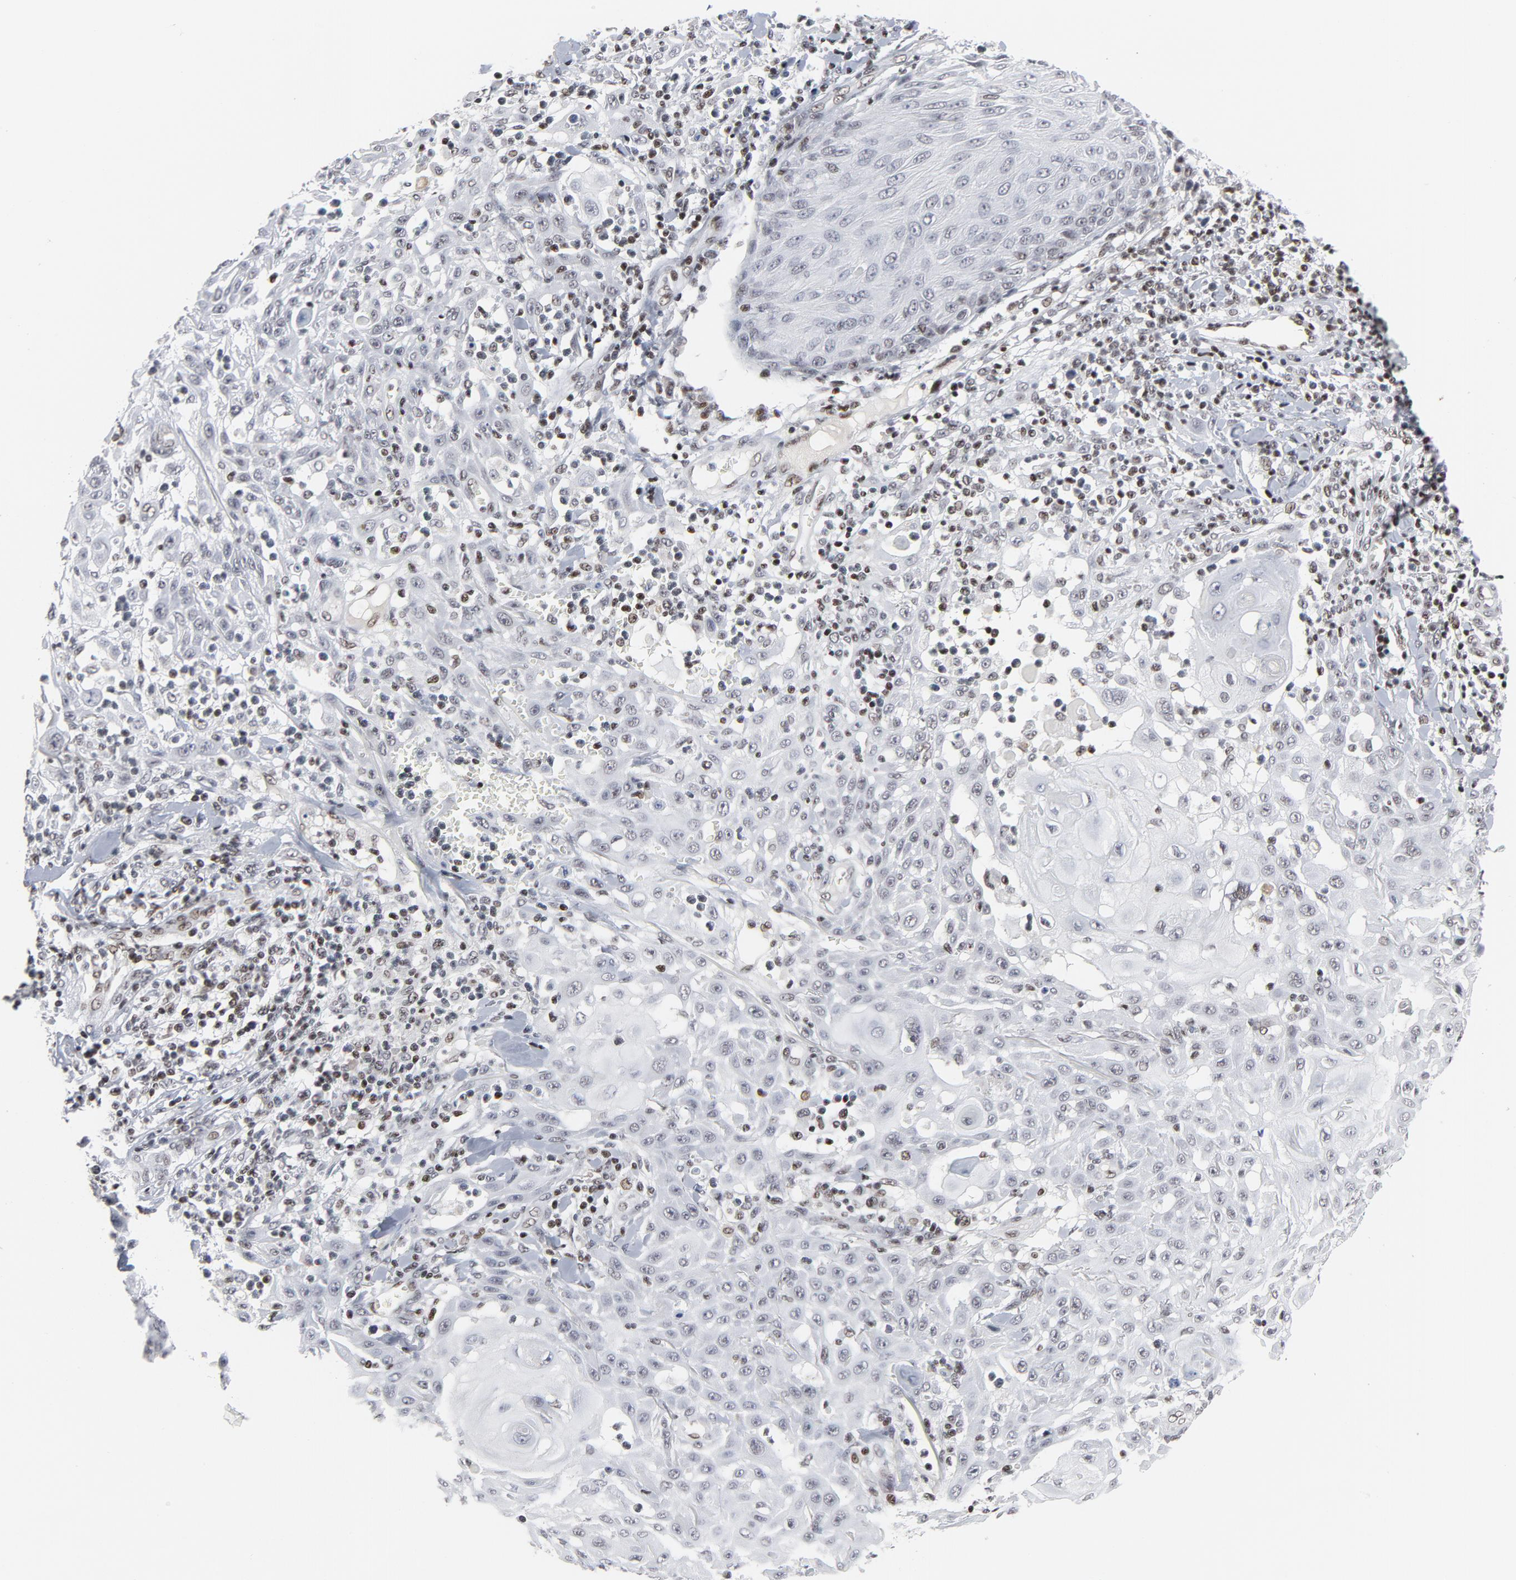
{"staining": {"intensity": "weak", "quantity": "<25%", "location": "nuclear"}, "tissue": "skin cancer", "cell_type": "Tumor cells", "image_type": "cancer", "snomed": [{"axis": "morphology", "description": "Squamous cell carcinoma, NOS"}, {"axis": "topography", "description": "Skin"}], "caption": "Tumor cells are negative for brown protein staining in skin cancer (squamous cell carcinoma). (DAB immunohistochemistry with hematoxylin counter stain).", "gene": "GABPA", "patient": {"sex": "male", "age": 24}}